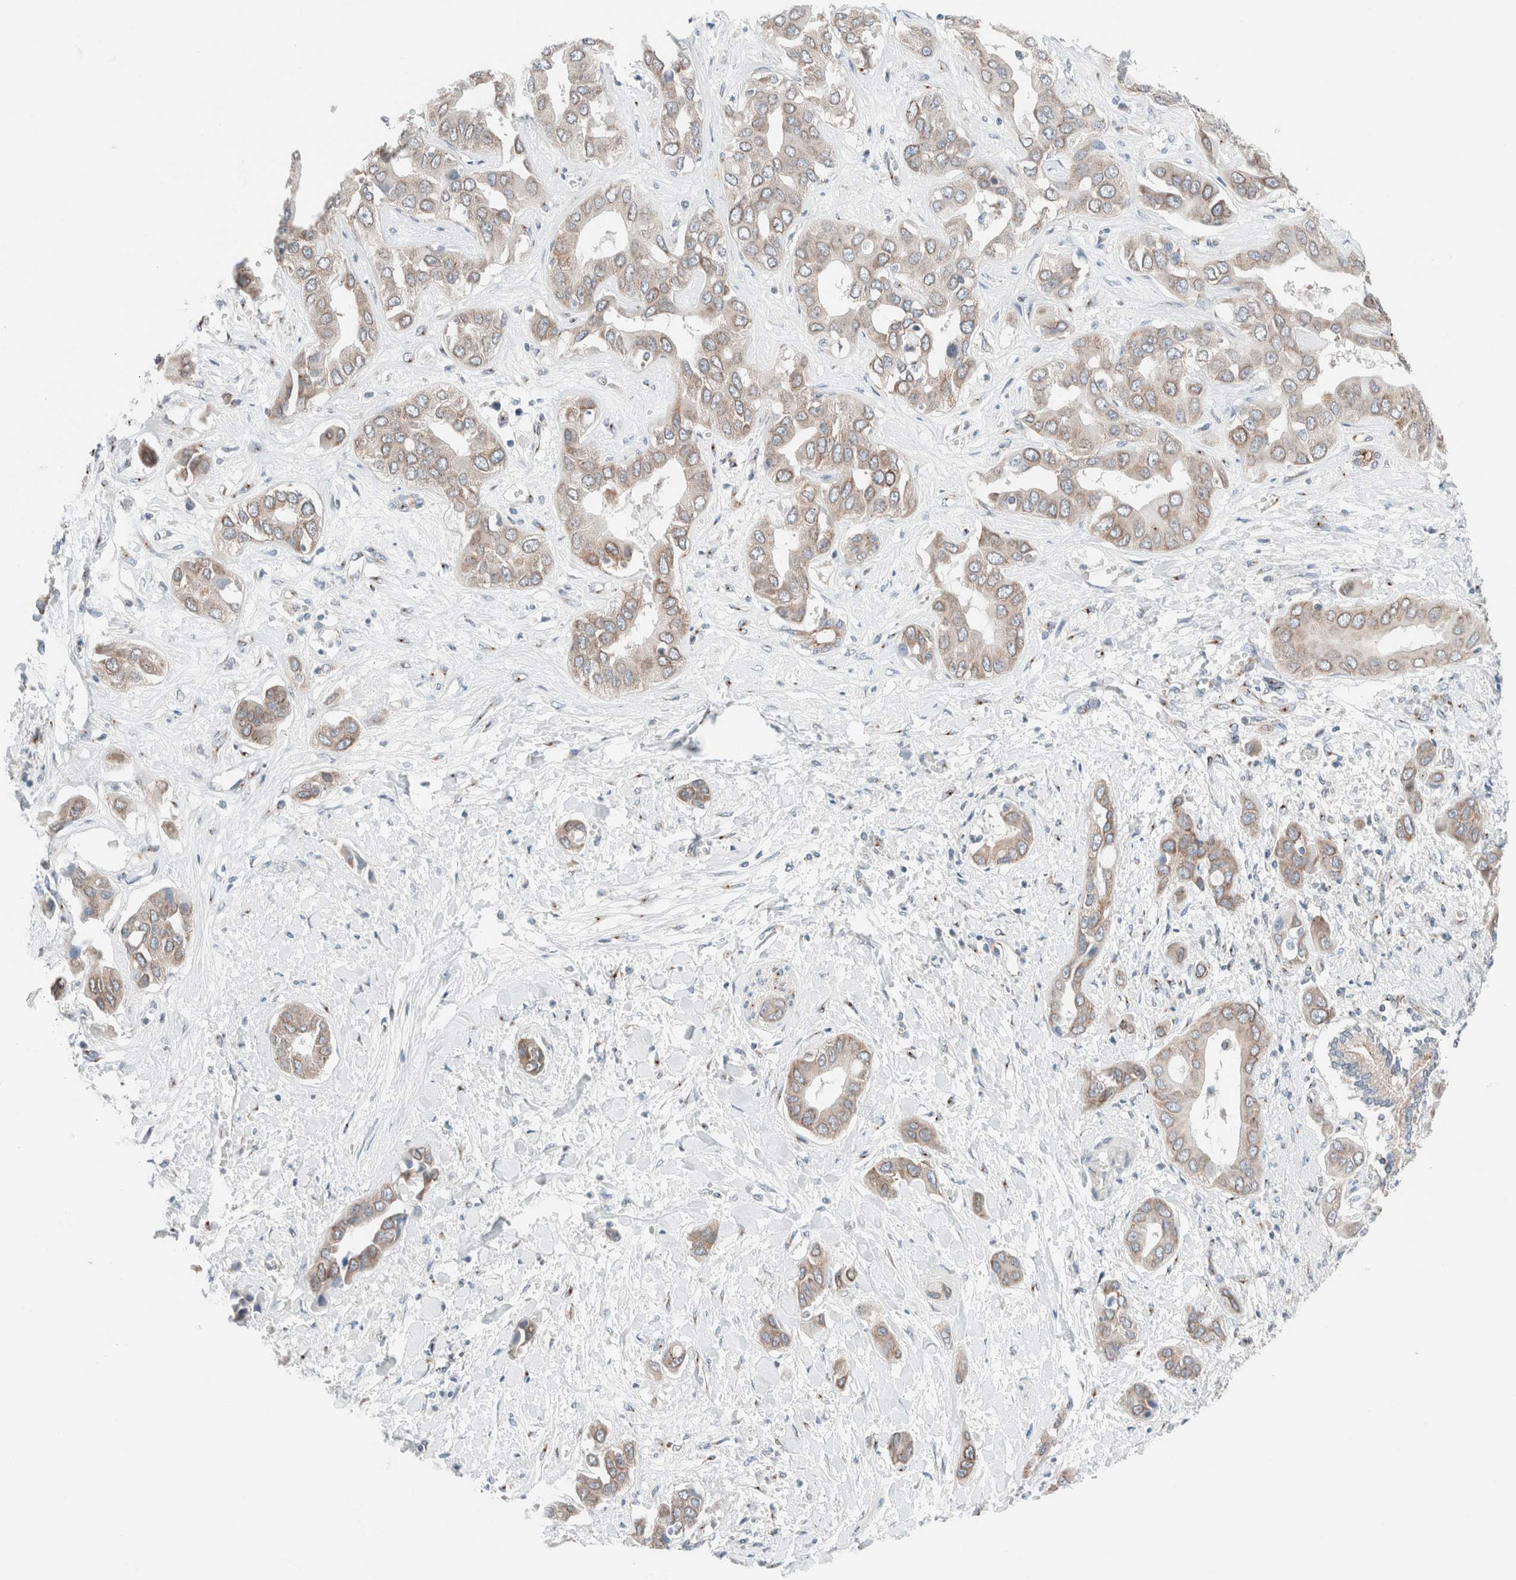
{"staining": {"intensity": "moderate", "quantity": "25%-75%", "location": "cytoplasmic/membranous"}, "tissue": "liver cancer", "cell_type": "Tumor cells", "image_type": "cancer", "snomed": [{"axis": "morphology", "description": "Cholangiocarcinoma"}, {"axis": "topography", "description": "Liver"}], "caption": "This photomicrograph exhibits immunohistochemistry staining of human cholangiocarcinoma (liver), with medium moderate cytoplasmic/membranous positivity in about 25%-75% of tumor cells.", "gene": "CASC3", "patient": {"sex": "female", "age": 52}}